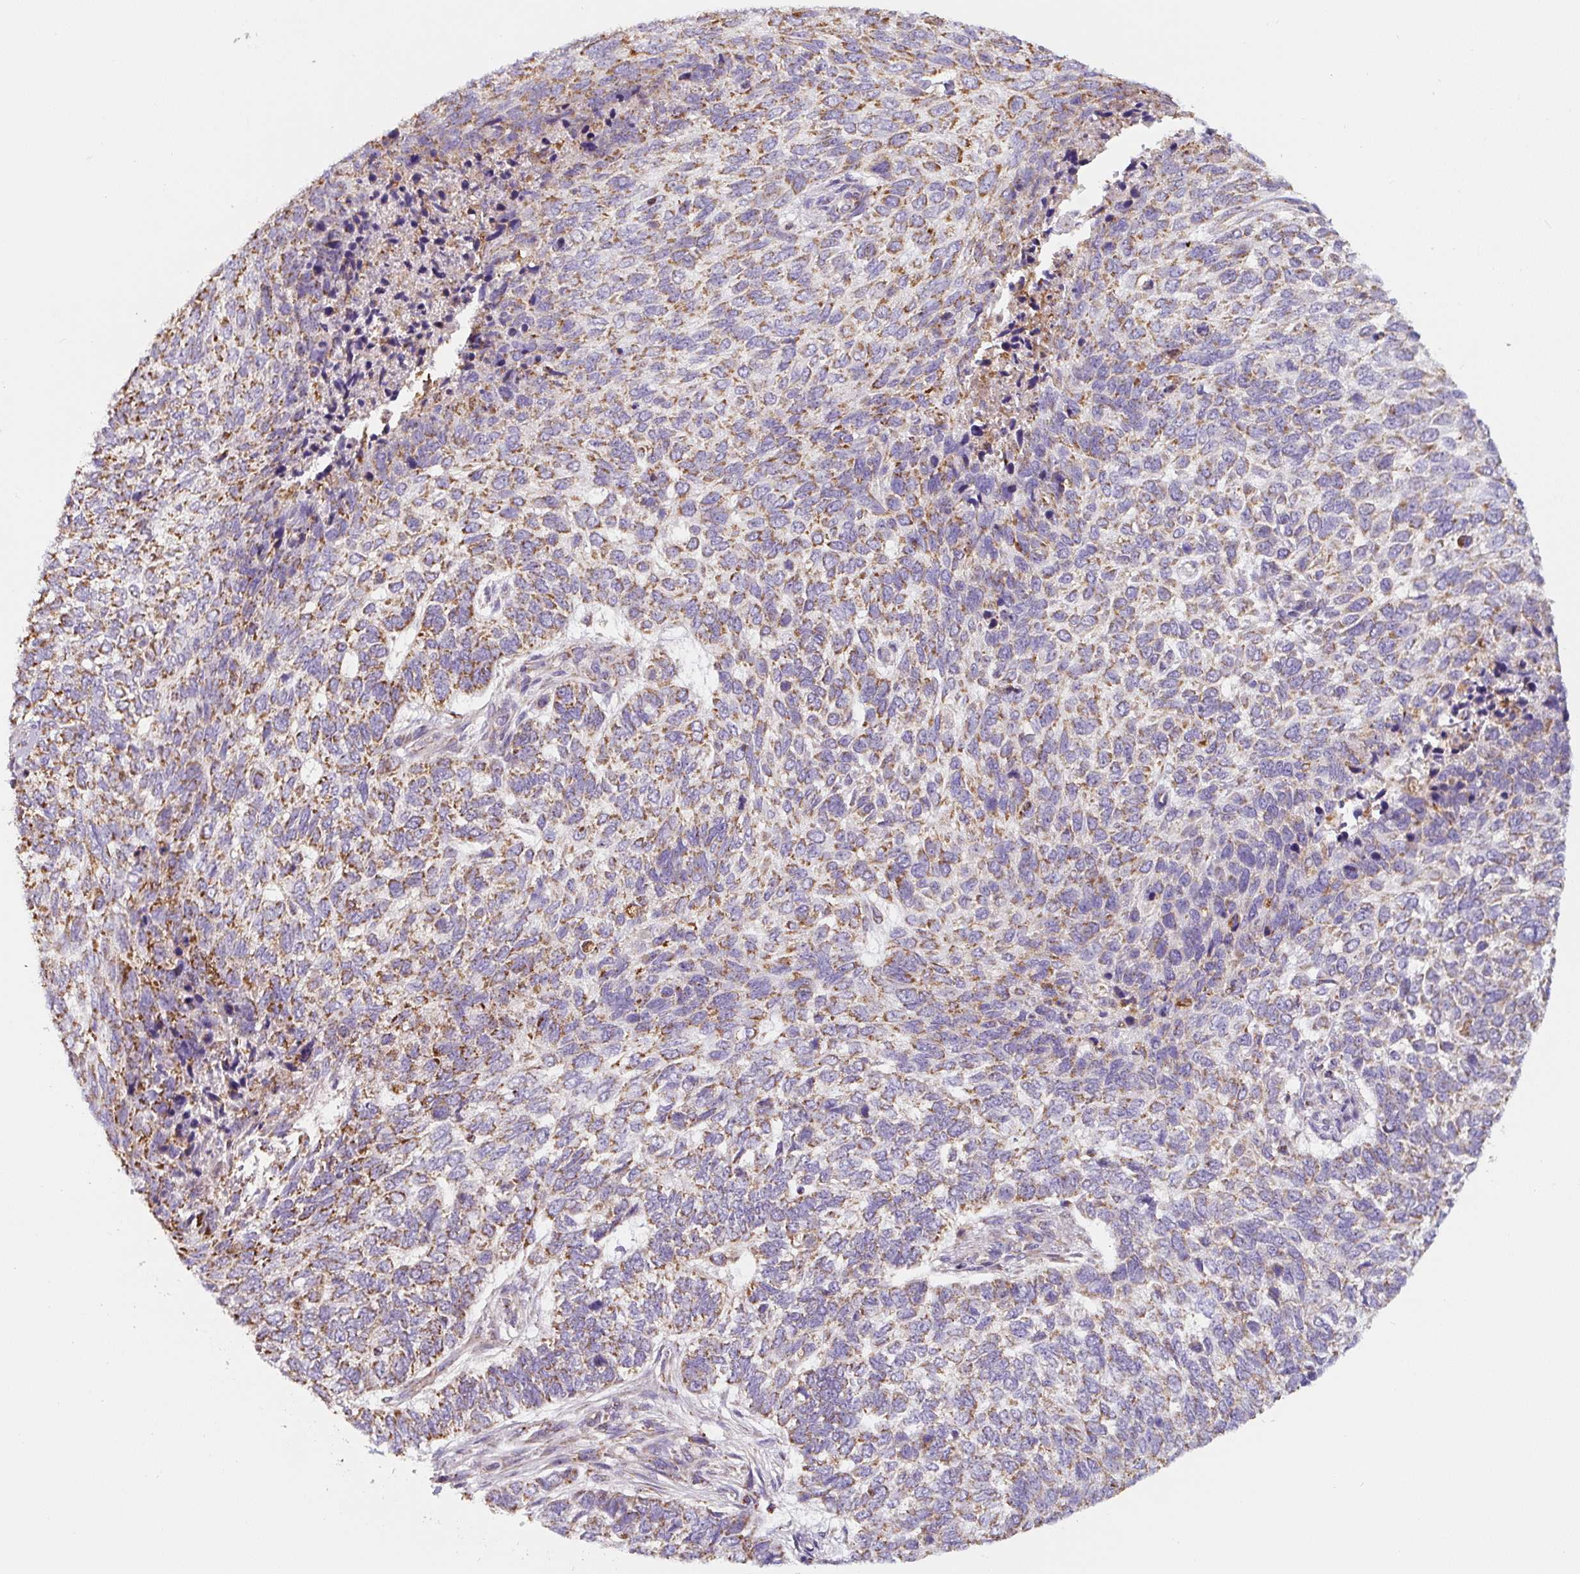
{"staining": {"intensity": "moderate", "quantity": ">75%", "location": "cytoplasmic/membranous"}, "tissue": "skin cancer", "cell_type": "Tumor cells", "image_type": "cancer", "snomed": [{"axis": "morphology", "description": "Basal cell carcinoma"}, {"axis": "topography", "description": "Skin"}], "caption": "Immunohistochemistry (IHC) of skin cancer (basal cell carcinoma) displays medium levels of moderate cytoplasmic/membranous expression in about >75% of tumor cells.", "gene": "MT-CO2", "patient": {"sex": "female", "age": 65}}